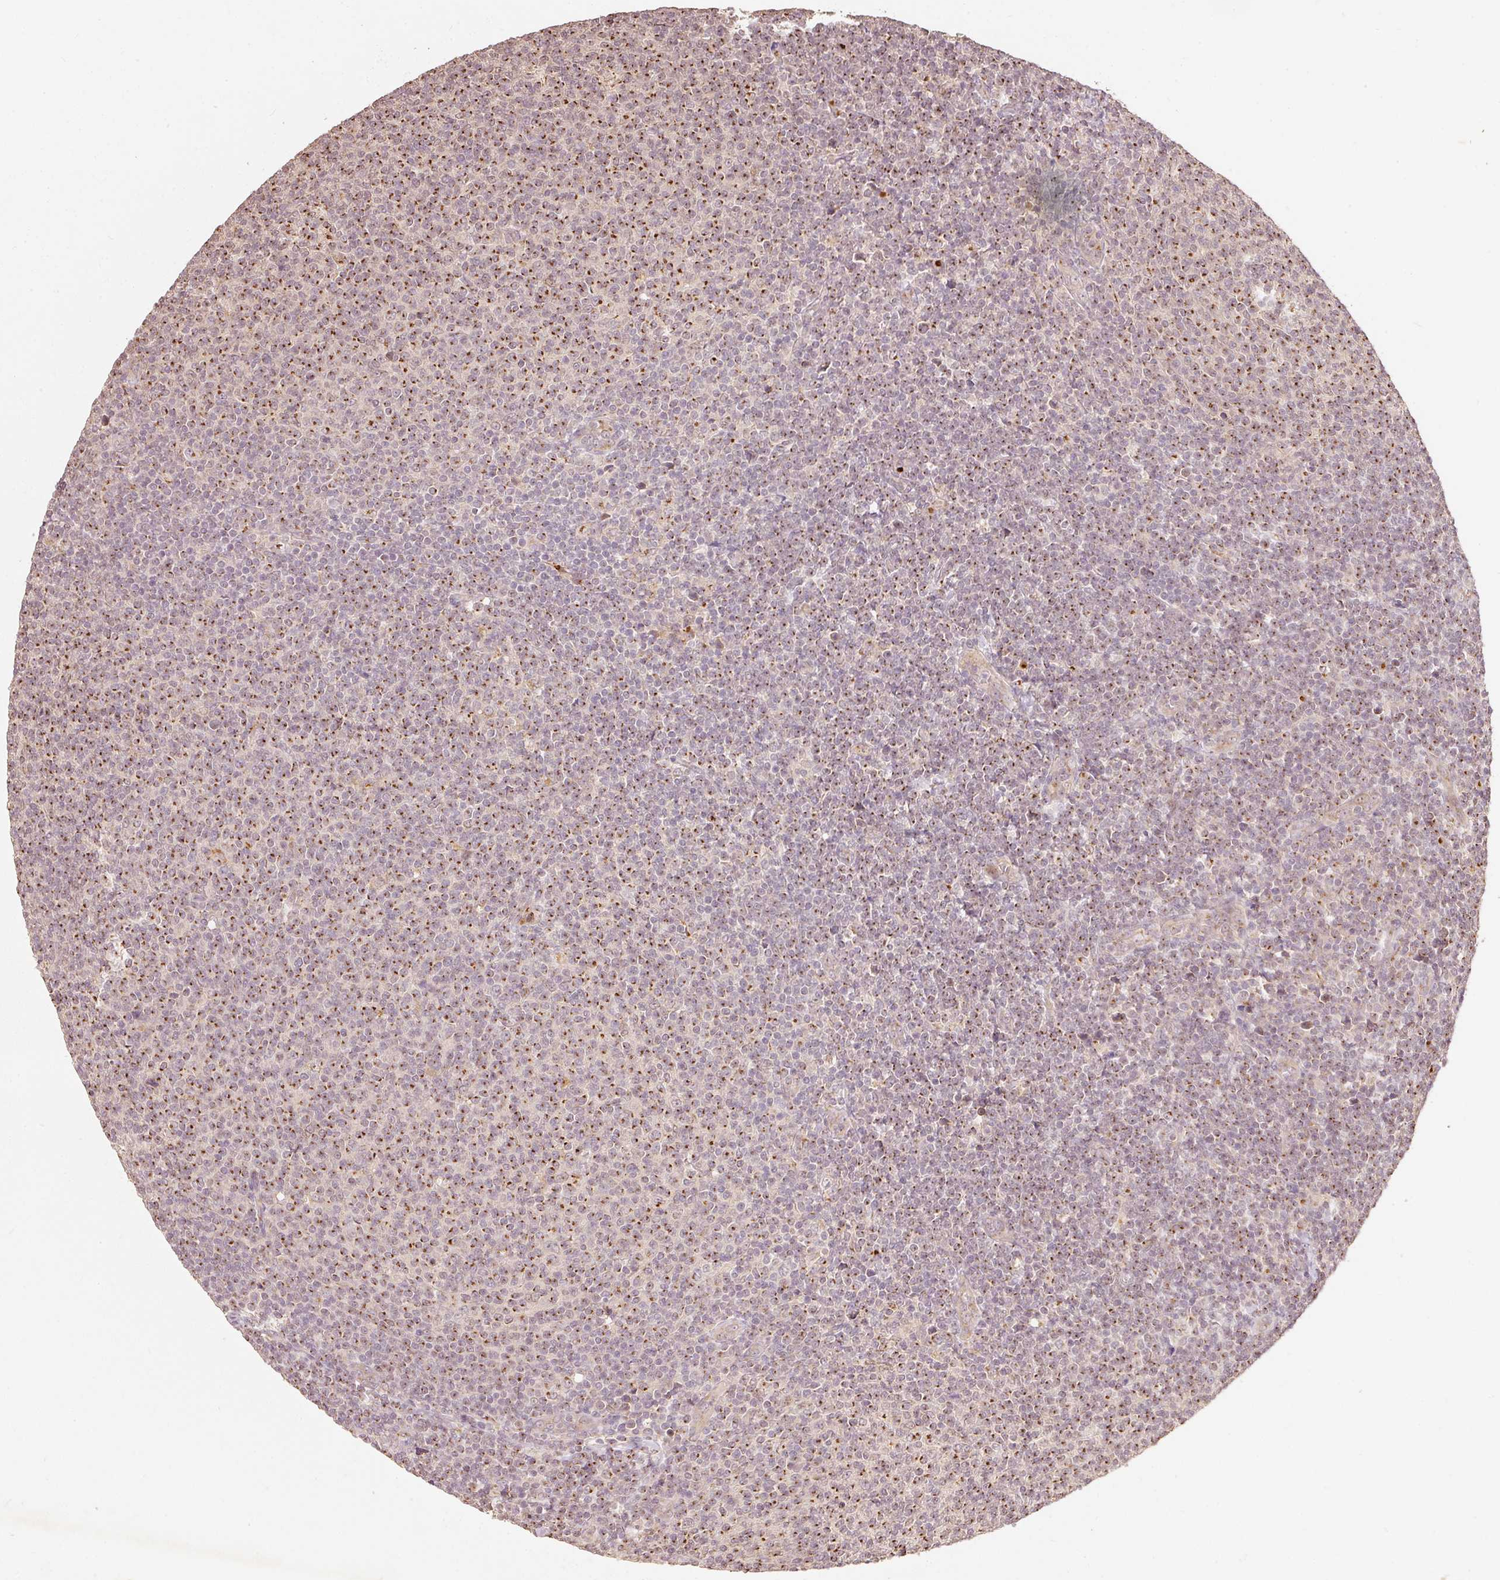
{"staining": {"intensity": "moderate", "quantity": ">75%", "location": "cytoplasmic/membranous"}, "tissue": "lymphoma", "cell_type": "Tumor cells", "image_type": "cancer", "snomed": [{"axis": "morphology", "description": "Malignant lymphoma, non-Hodgkin's type, Low grade"}, {"axis": "topography", "description": "Lymph node"}], "caption": "This is an image of immunohistochemistry staining of lymphoma, which shows moderate expression in the cytoplasmic/membranous of tumor cells.", "gene": "FUT8", "patient": {"sex": "male", "age": 66}}